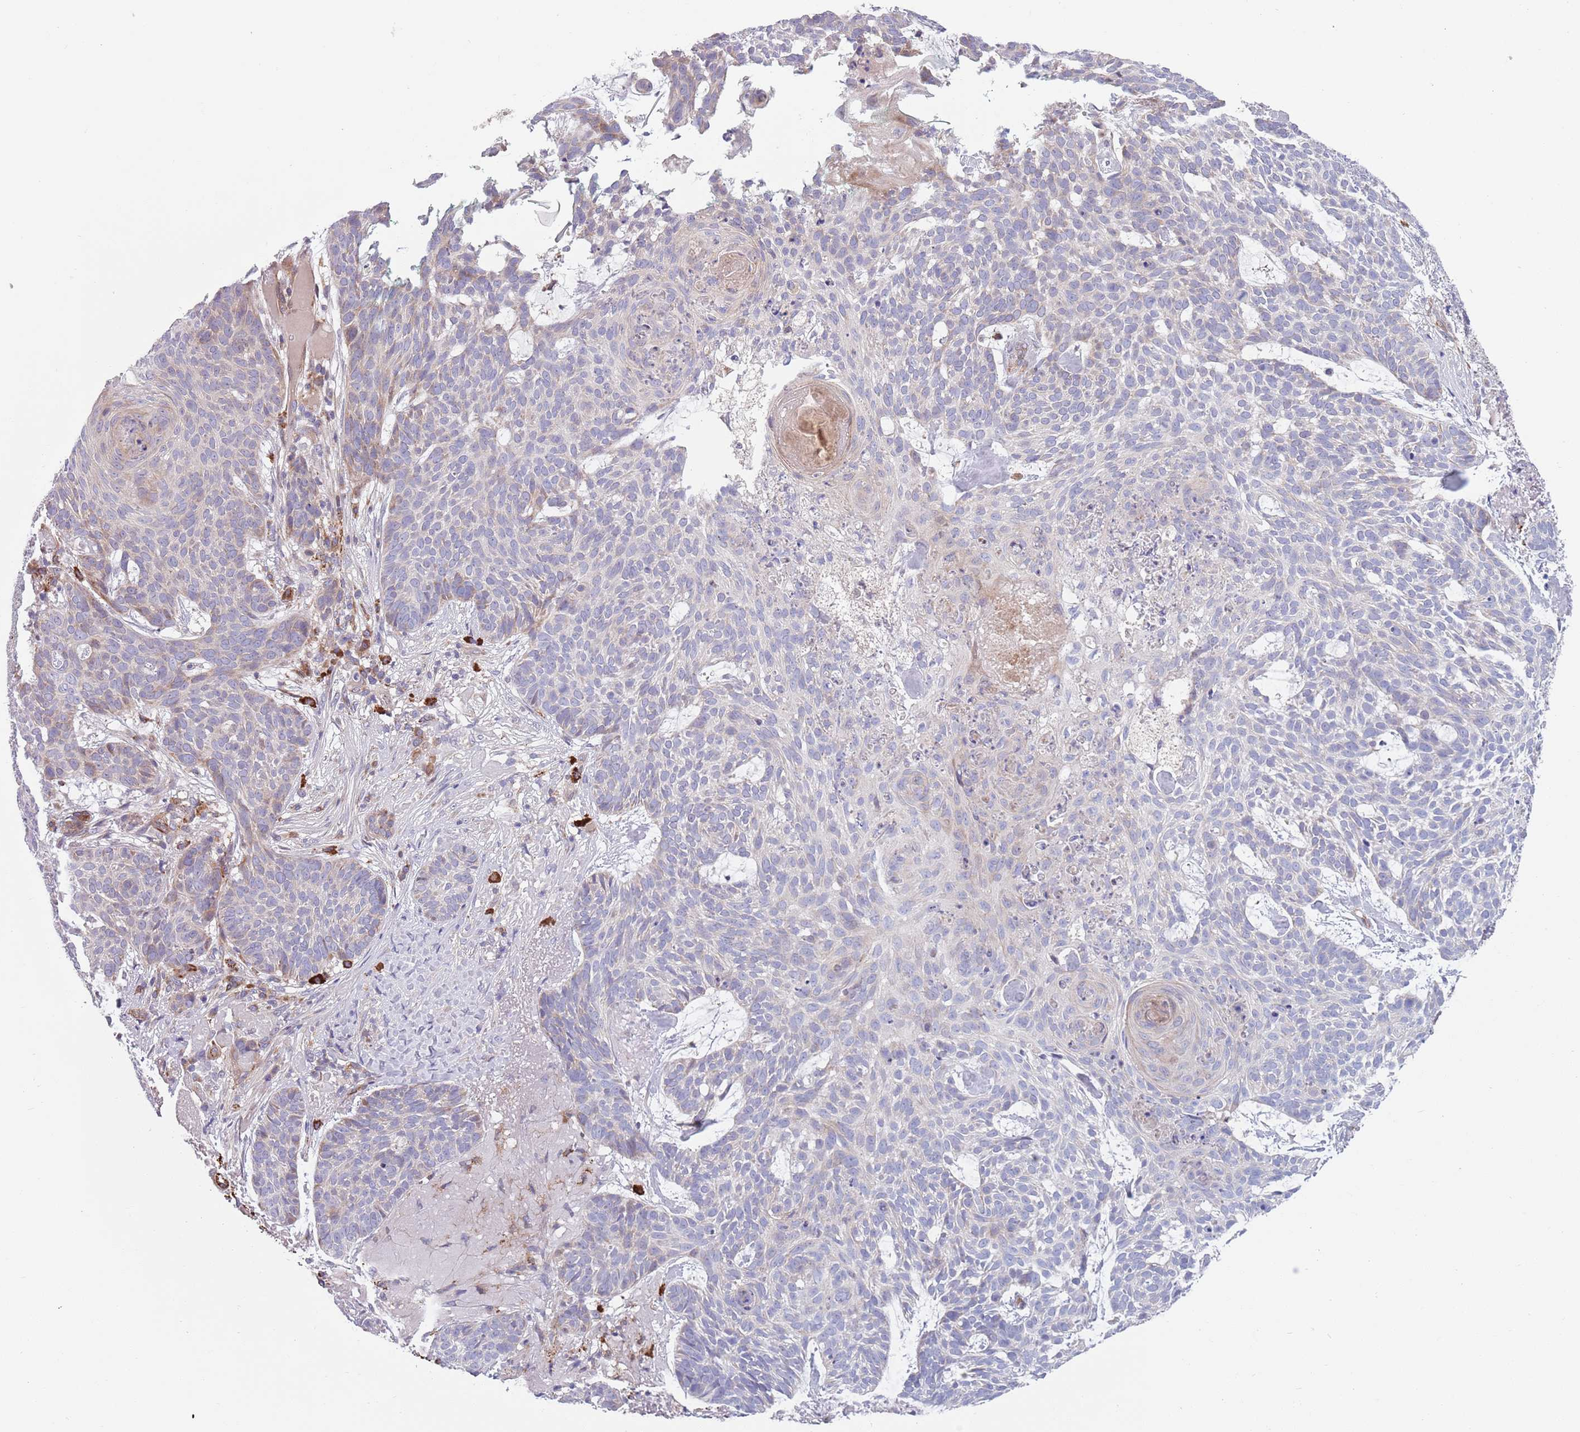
{"staining": {"intensity": "negative", "quantity": "none", "location": "none"}, "tissue": "skin cancer", "cell_type": "Tumor cells", "image_type": "cancer", "snomed": [{"axis": "morphology", "description": "Basal cell carcinoma"}, {"axis": "topography", "description": "Skin"}], "caption": "DAB immunohistochemical staining of skin basal cell carcinoma demonstrates no significant positivity in tumor cells.", "gene": "TYW1", "patient": {"sex": "female", "age": 89}}